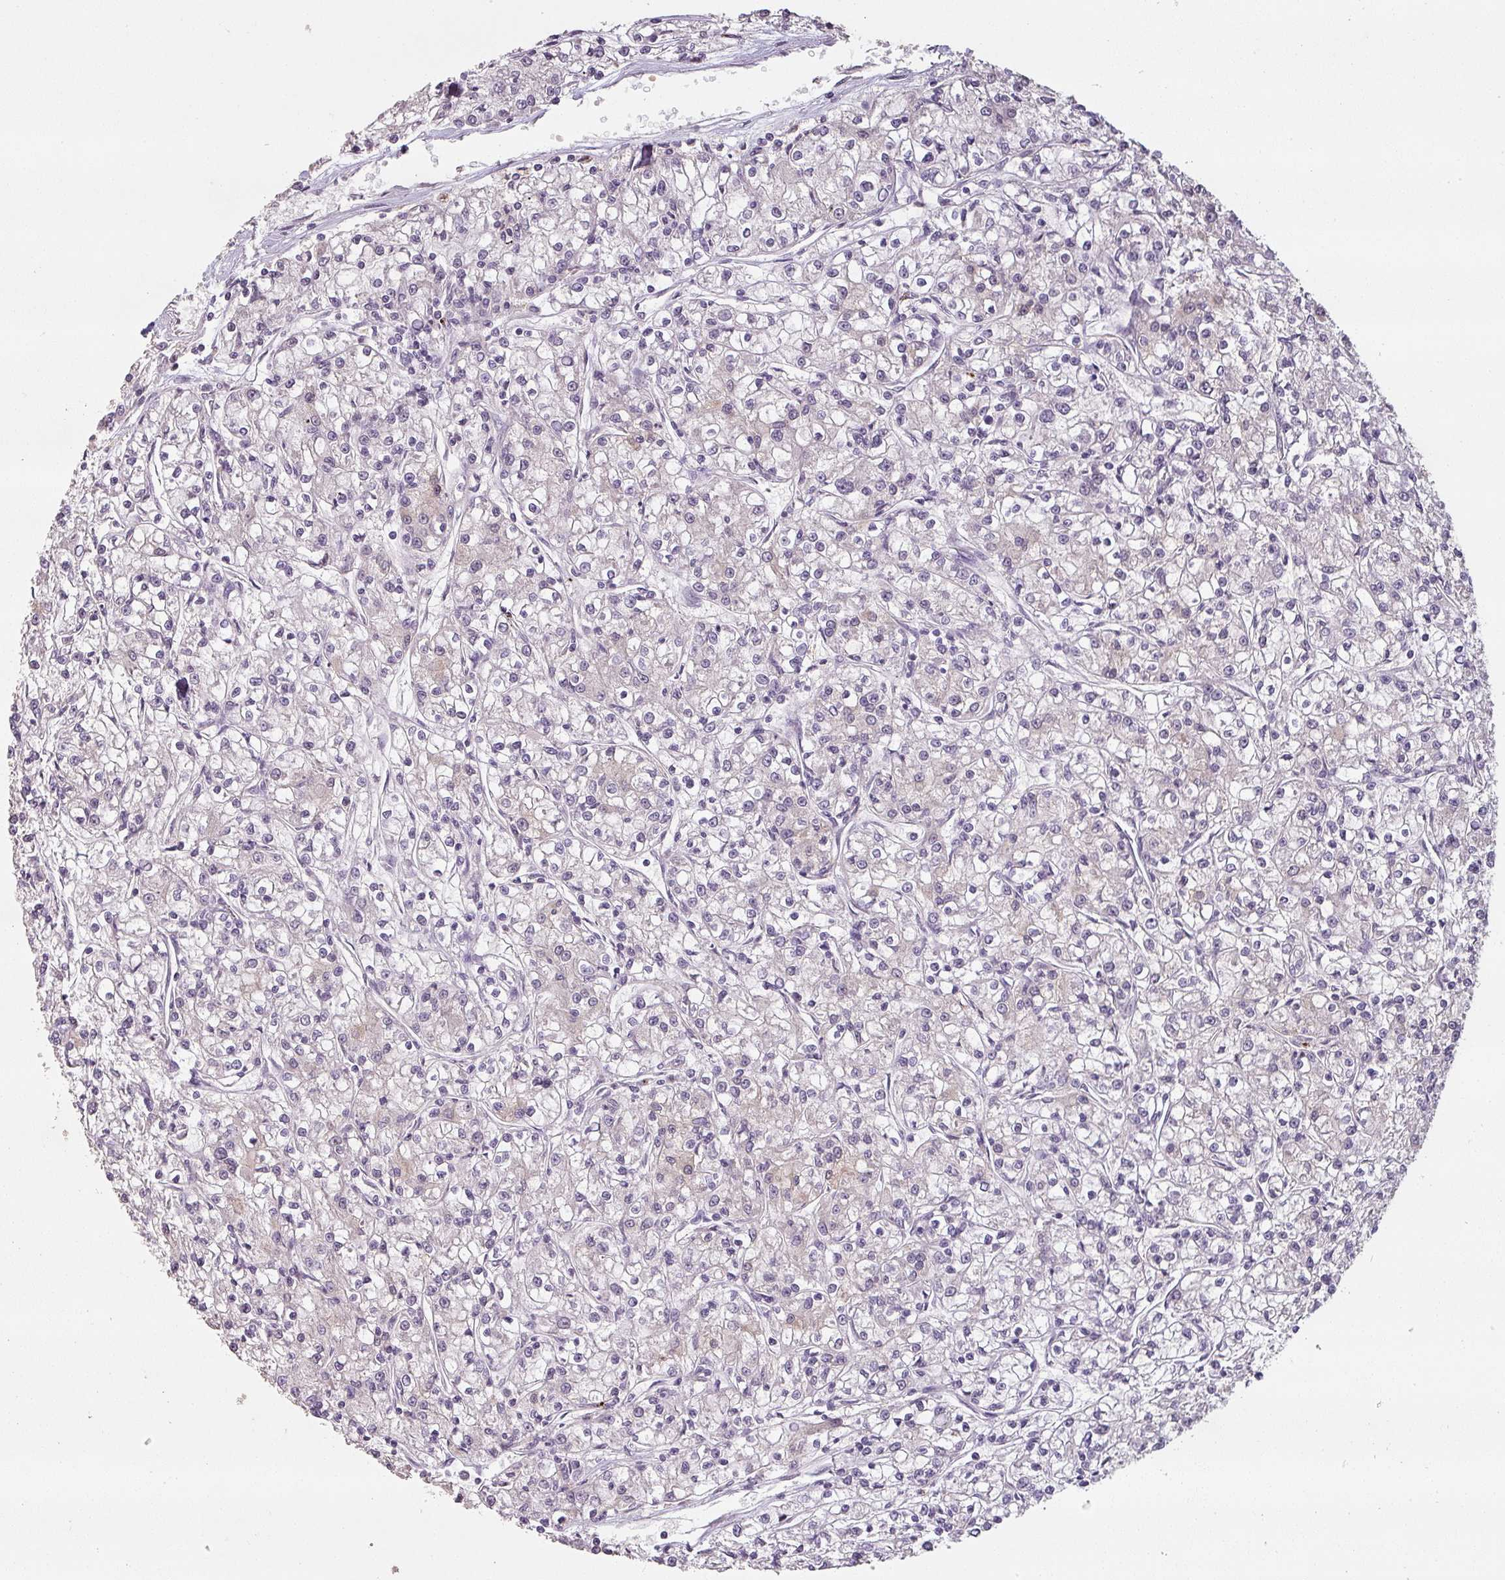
{"staining": {"intensity": "negative", "quantity": "none", "location": "none"}, "tissue": "renal cancer", "cell_type": "Tumor cells", "image_type": "cancer", "snomed": [{"axis": "morphology", "description": "Adenocarcinoma, NOS"}, {"axis": "topography", "description": "Kidney"}], "caption": "IHC image of human adenocarcinoma (renal) stained for a protein (brown), which exhibits no positivity in tumor cells.", "gene": "LYPLA1", "patient": {"sex": "female", "age": 59}}